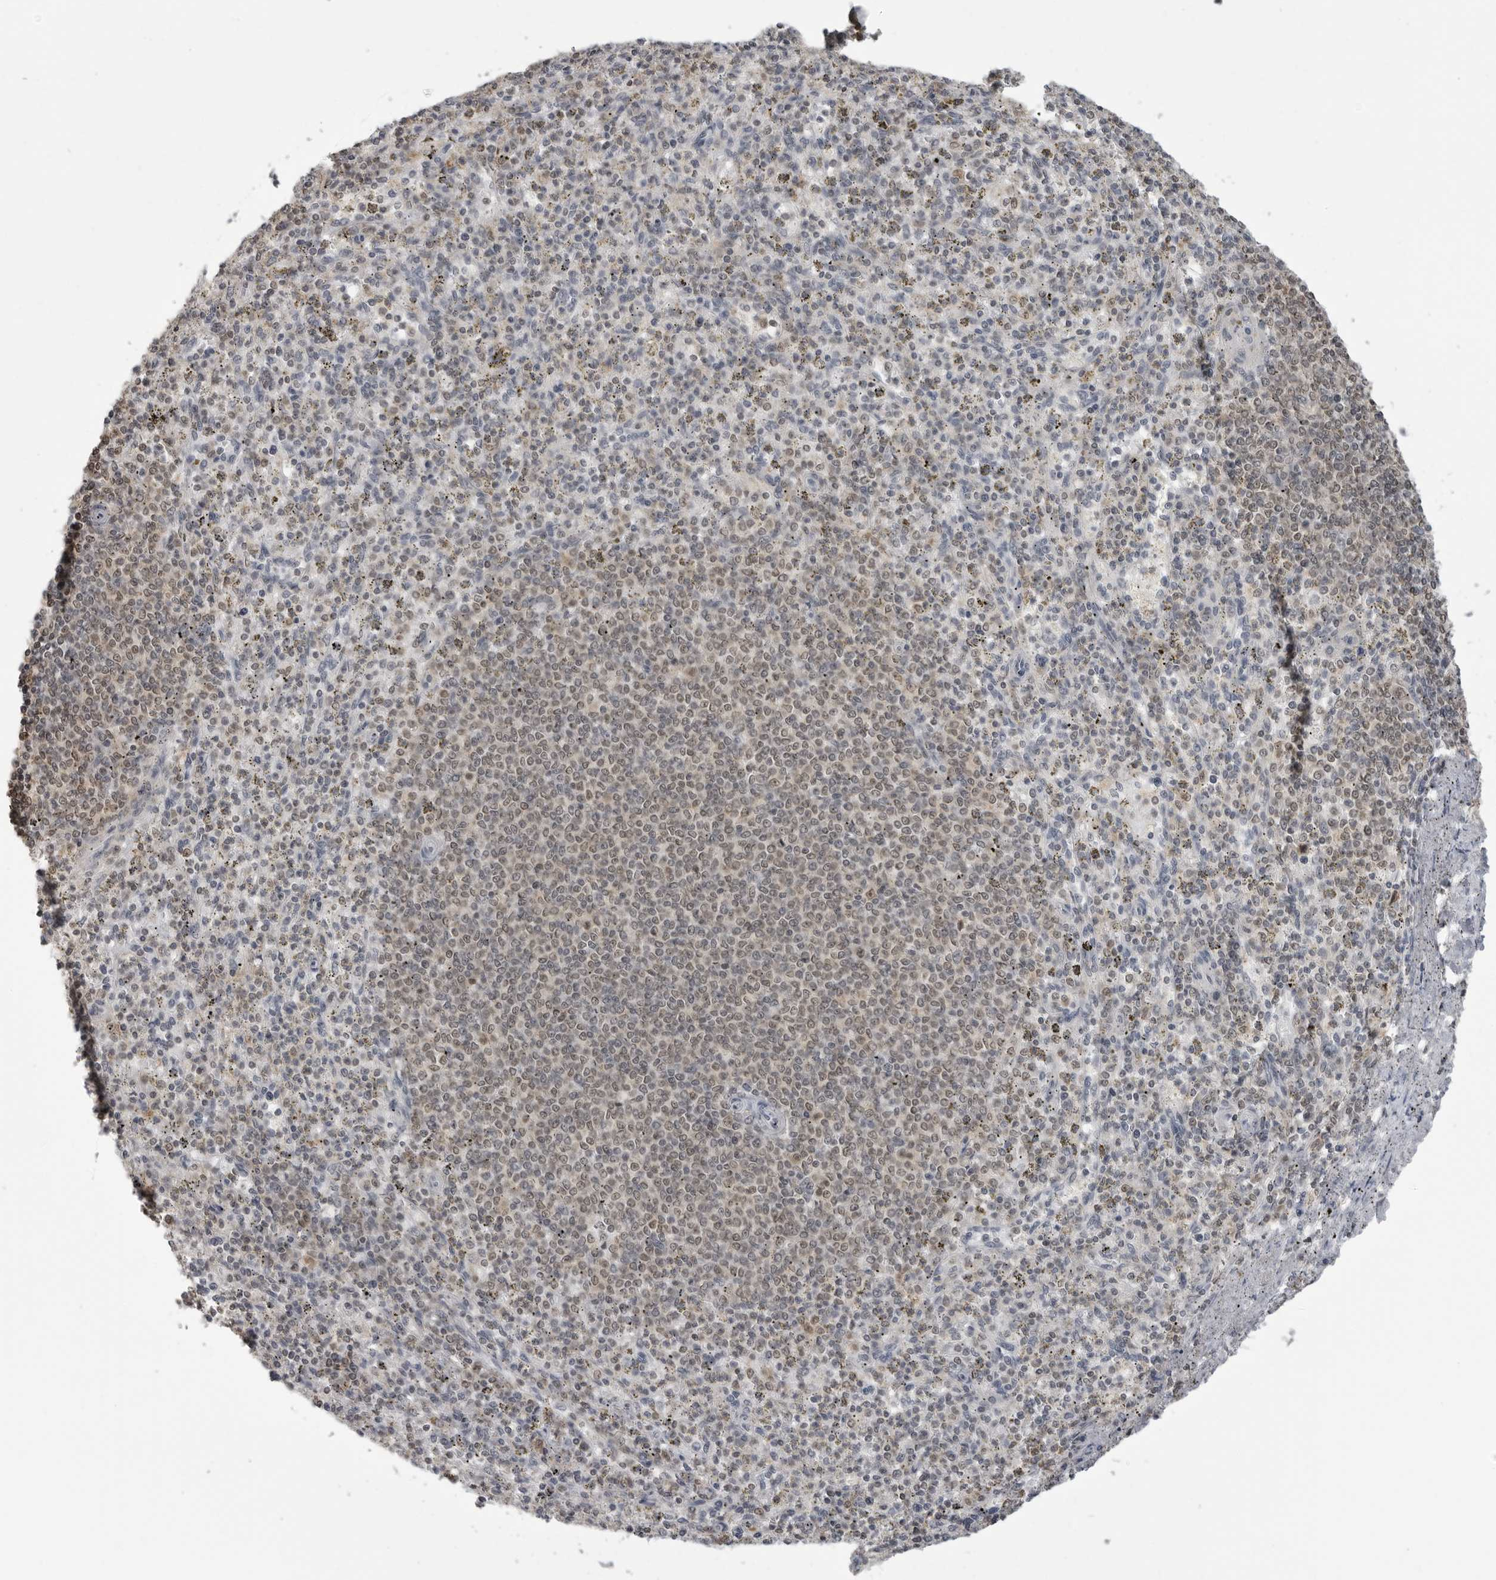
{"staining": {"intensity": "weak", "quantity": "<25%", "location": "cytoplasmic/membranous"}, "tissue": "spleen", "cell_type": "Cells in red pulp", "image_type": "normal", "snomed": [{"axis": "morphology", "description": "Normal tissue, NOS"}, {"axis": "topography", "description": "Spleen"}], "caption": "Cells in red pulp are negative for protein expression in normal human spleen. The staining was performed using DAB to visualize the protein expression in brown, while the nuclei were stained in blue with hematoxylin (Magnification: 20x).", "gene": "PDCL3", "patient": {"sex": "male", "age": 72}}